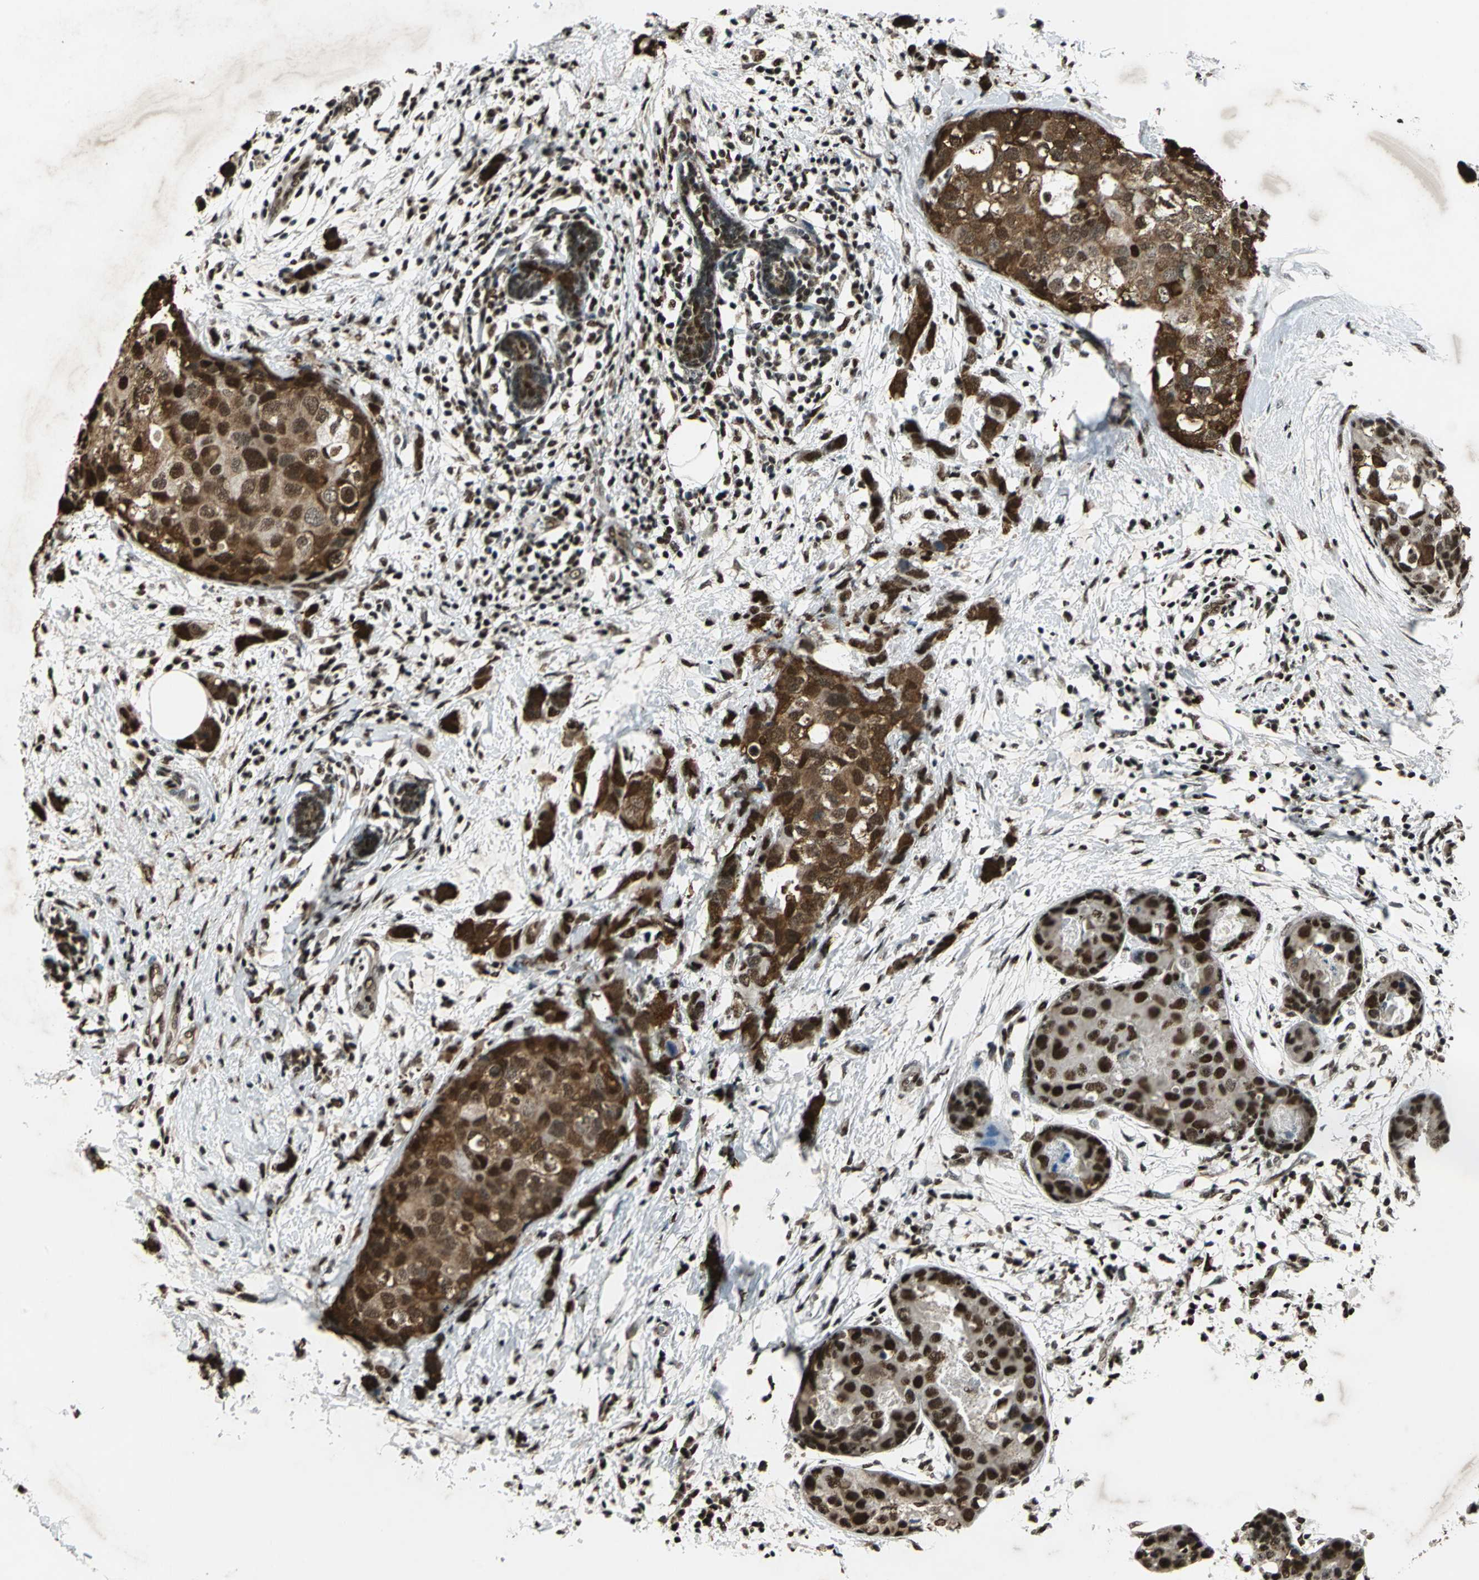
{"staining": {"intensity": "strong", "quantity": ">75%", "location": "cytoplasmic/membranous,nuclear"}, "tissue": "breast cancer", "cell_type": "Tumor cells", "image_type": "cancer", "snomed": [{"axis": "morphology", "description": "Normal tissue, NOS"}, {"axis": "morphology", "description": "Duct carcinoma"}, {"axis": "topography", "description": "Breast"}], "caption": "Immunohistochemistry staining of breast intraductal carcinoma, which reveals high levels of strong cytoplasmic/membranous and nuclear expression in about >75% of tumor cells indicating strong cytoplasmic/membranous and nuclear protein positivity. The staining was performed using DAB (brown) for protein detection and nuclei were counterstained in hematoxylin (blue).", "gene": "ANP32A", "patient": {"sex": "female", "age": 50}}